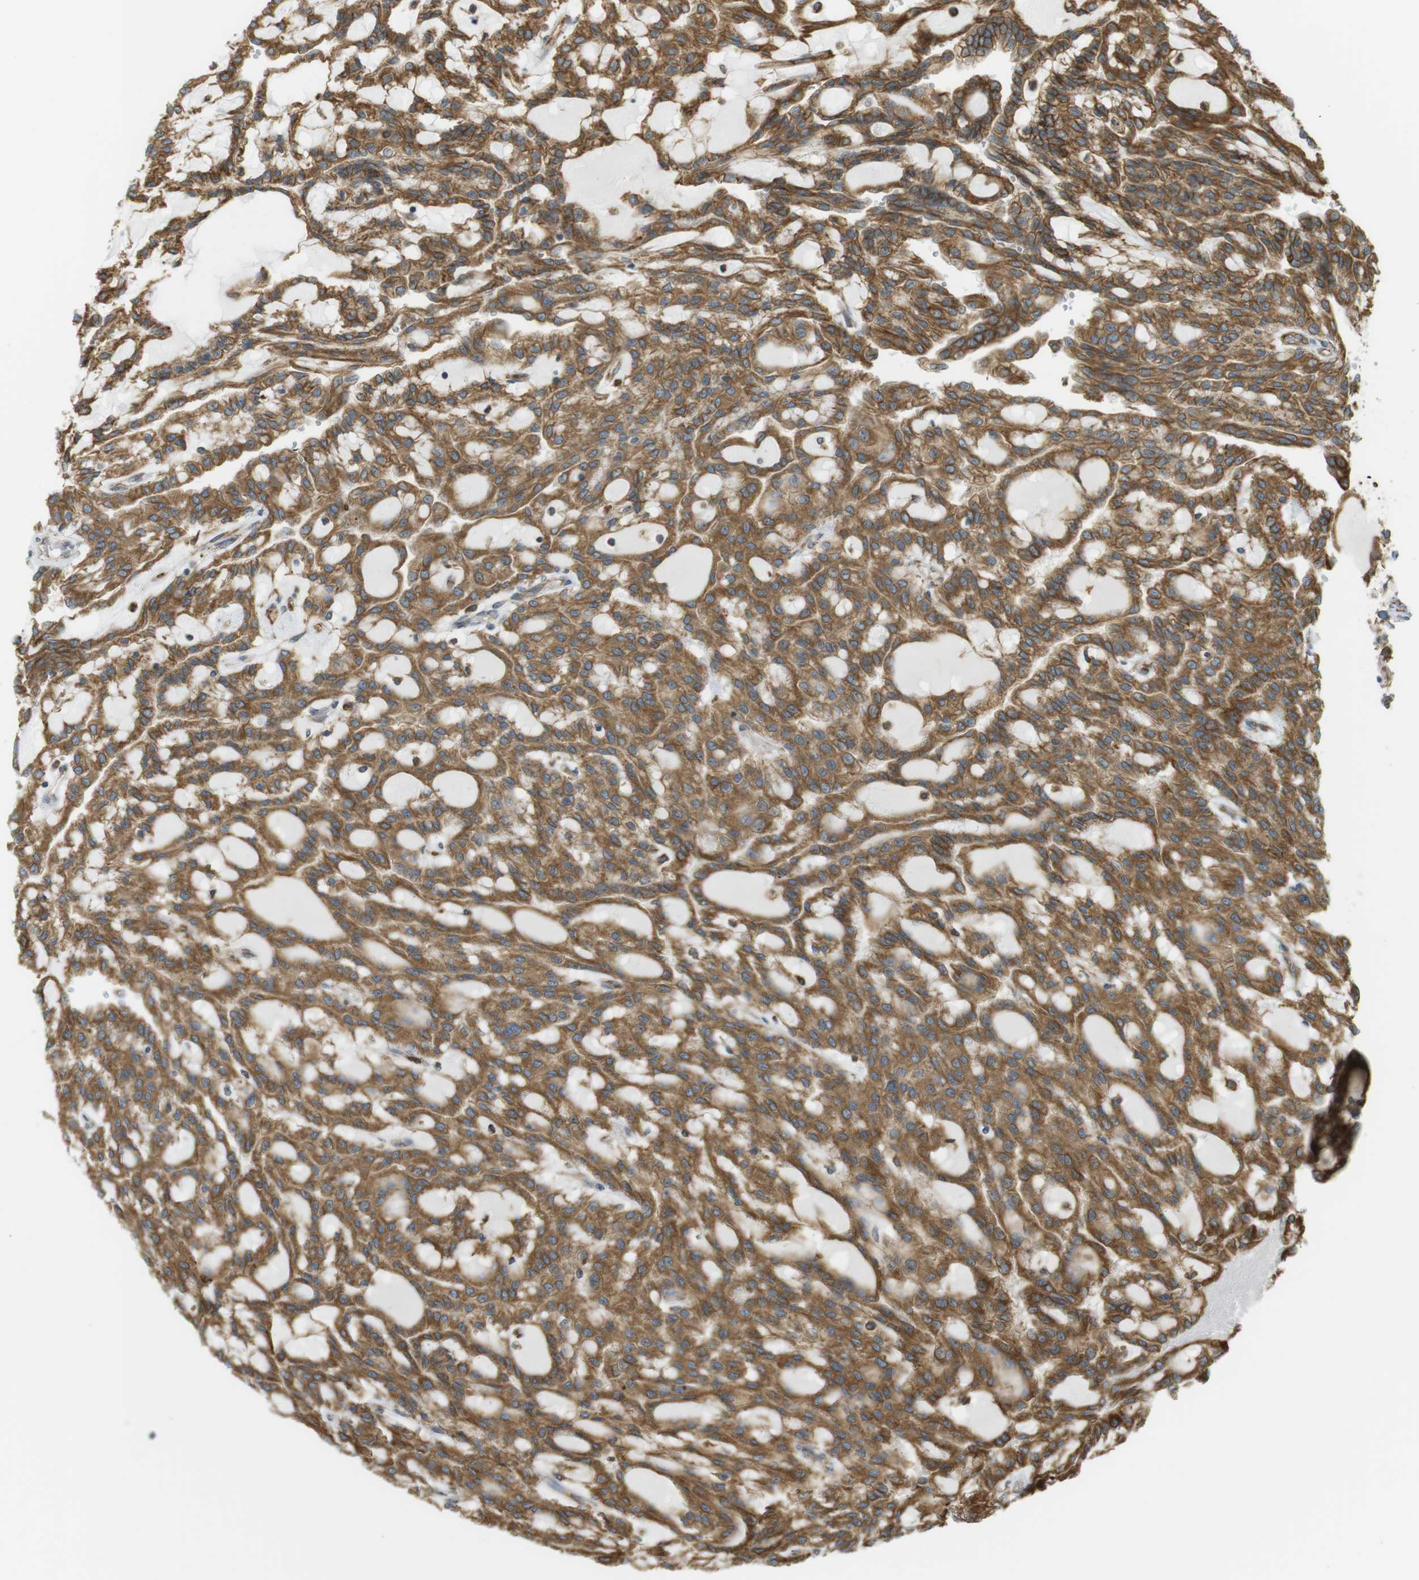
{"staining": {"intensity": "moderate", "quantity": ">75%", "location": "cytoplasmic/membranous"}, "tissue": "renal cancer", "cell_type": "Tumor cells", "image_type": "cancer", "snomed": [{"axis": "morphology", "description": "Adenocarcinoma, NOS"}, {"axis": "topography", "description": "Kidney"}], "caption": "DAB (3,3'-diaminobenzidine) immunohistochemical staining of renal cancer reveals moderate cytoplasmic/membranous protein positivity in approximately >75% of tumor cells.", "gene": "MBOAT2", "patient": {"sex": "male", "age": 63}}